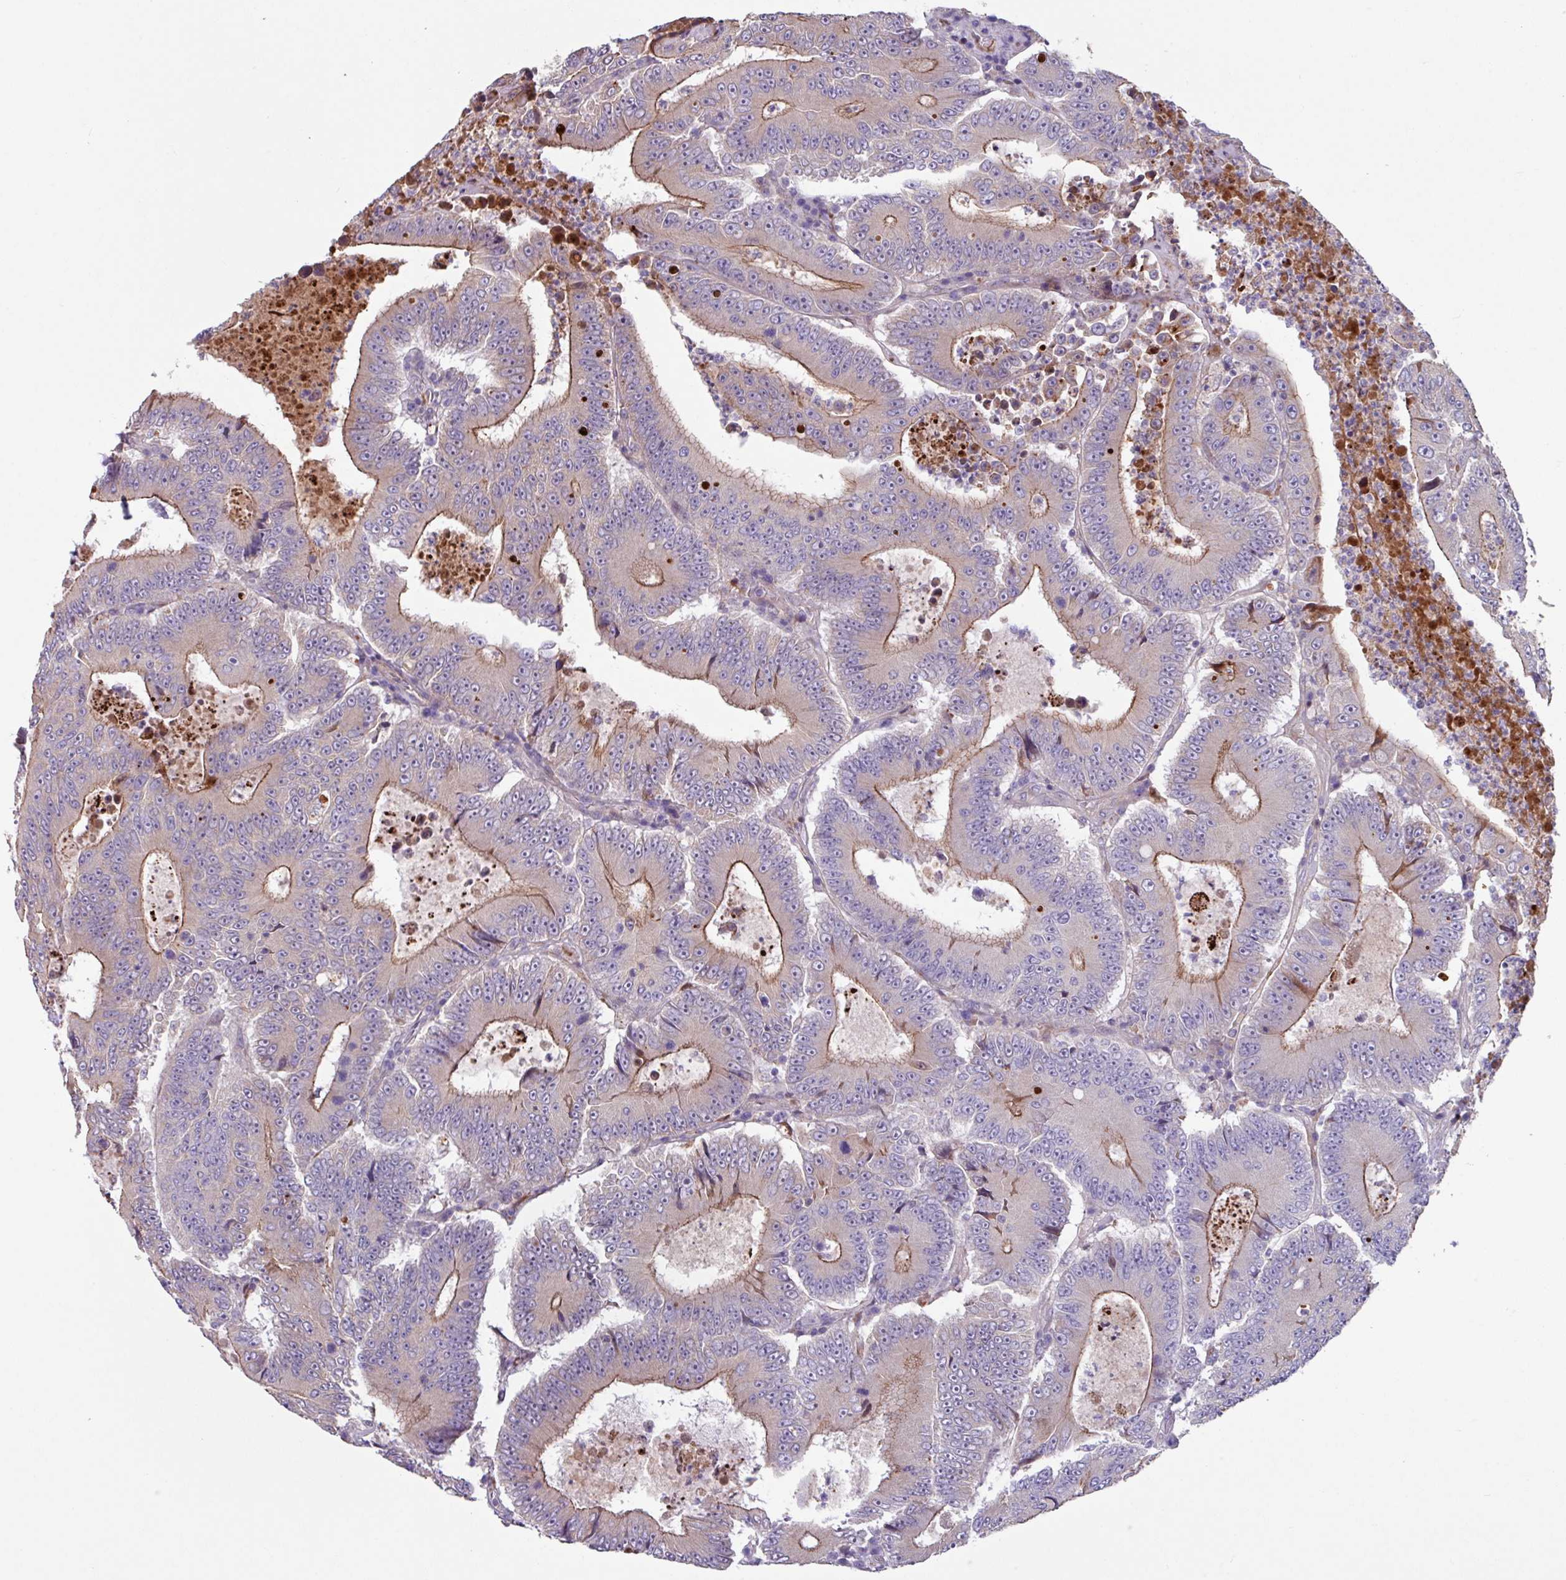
{"staining": {"intensity": "moderate", "quantity": "<25%", "location": "cytoplasmic/membranous"}, "tissue": "colorectal cancer", "cell_type": "Tumor cells", "image_type": "cancer", "snomed": [{"axis": "morphology", "description": "Adenocarcinoma, NOS"}, {"axis": "topography", "description": "Colon"}], "caption": "Approximately <25% of tumor cells in colorectal adenocarcinoma display moderate cytoplasmic/membranous protein staining as visualized by brown immunohistochemical staining.", "gene": "IQCJ", "patient": {"sex": "male", "age": 83}}